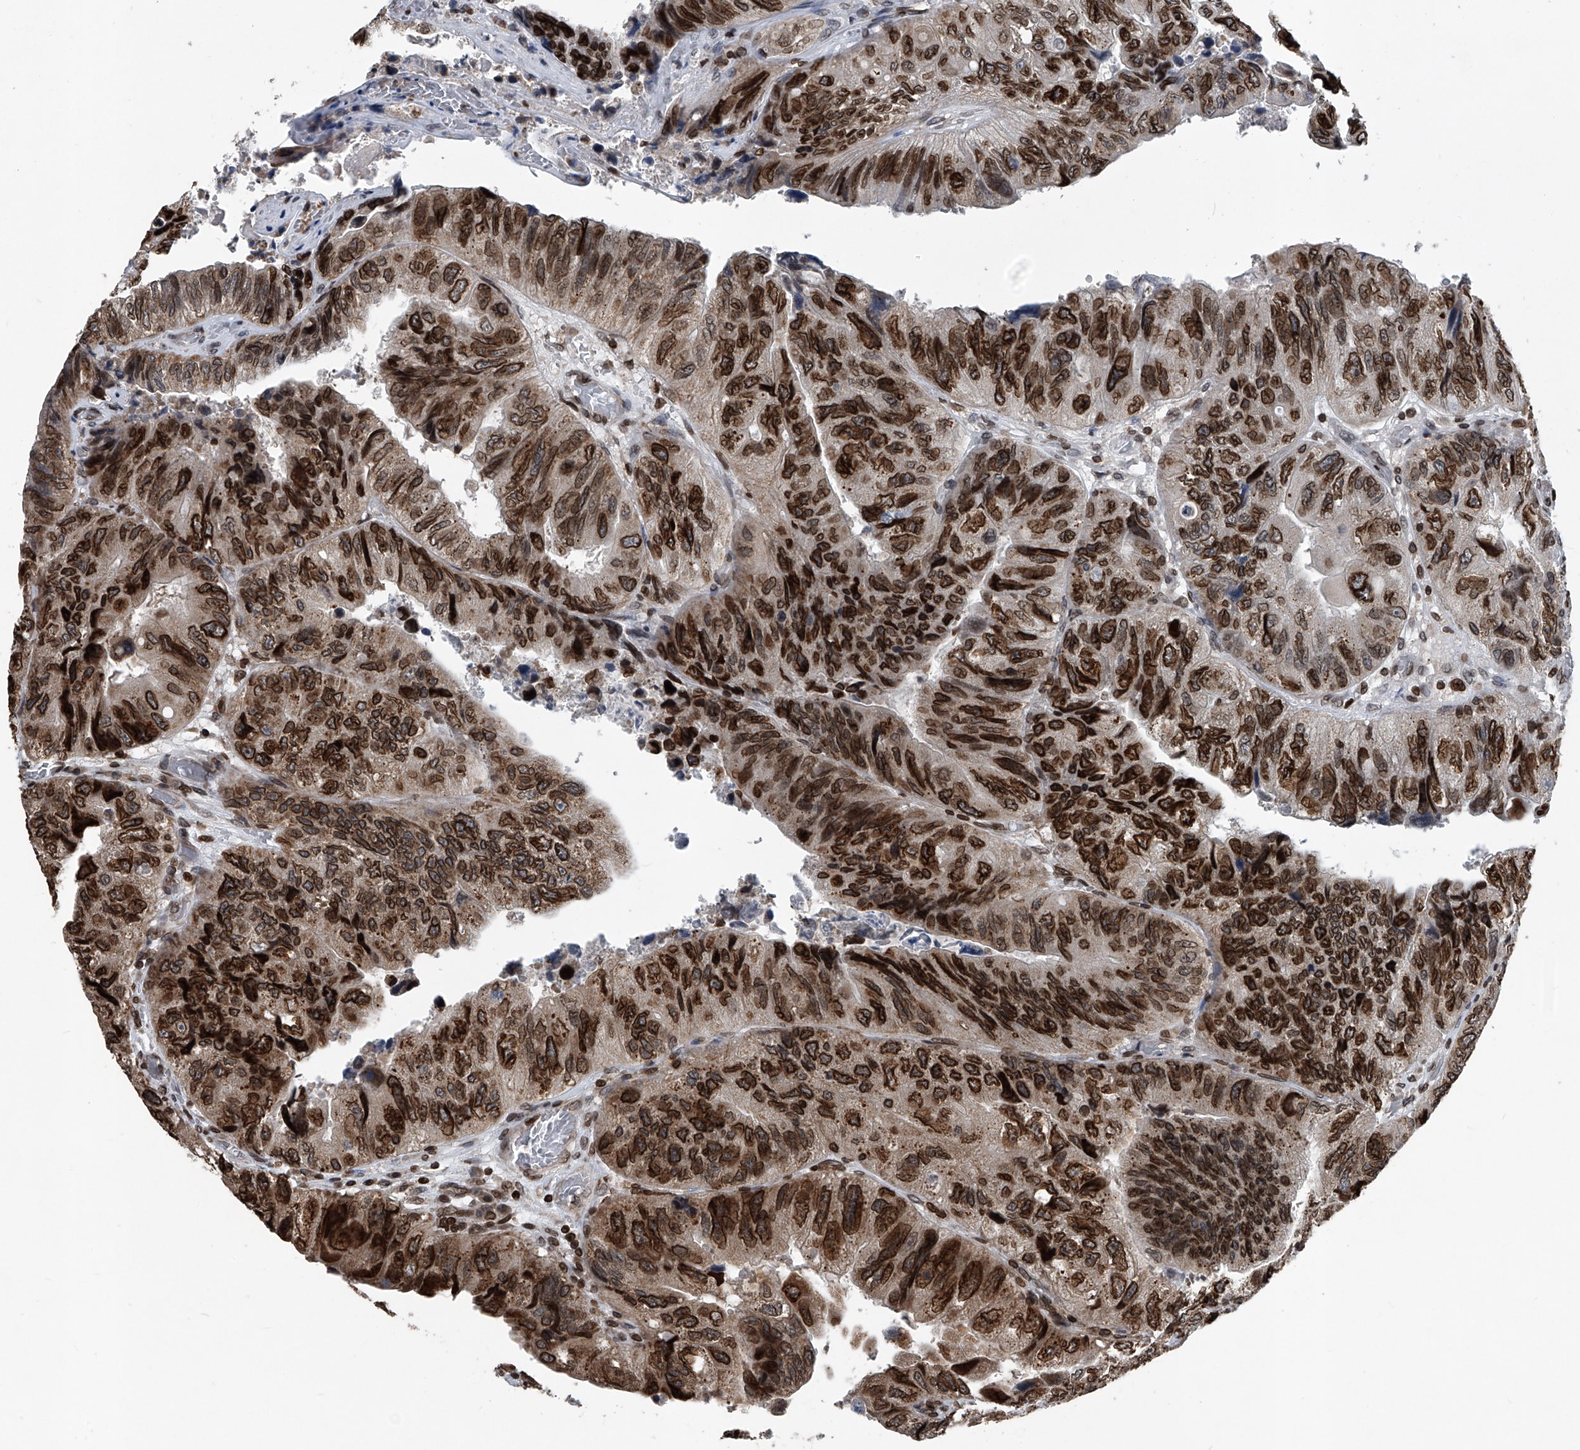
{"staining": {"intensity": "strong", "quantity": ">75%", "location": "cytoplasmic/membranous,nuclear"}, "tissue": "colorectal cancer", "cell_type": "Tumor cells", "image_type": "cancer", "snomed": [{"axis": "morphology", "description": "Adenocarcinoma, NOS"}, {"axis": "topography", "description": "Rectum"}], "caption": "The micrograph shows immunohistochemical staining of colorectal adenocarcinoma. There is strong cytoplasmic/membranous and nuclear expression is identified in about >75% of tumor cells. (DAB IHC with brightfield microscopy, high magnification).", "gene": "PHF20", "patient": {"sex": "male", "age": 63}}